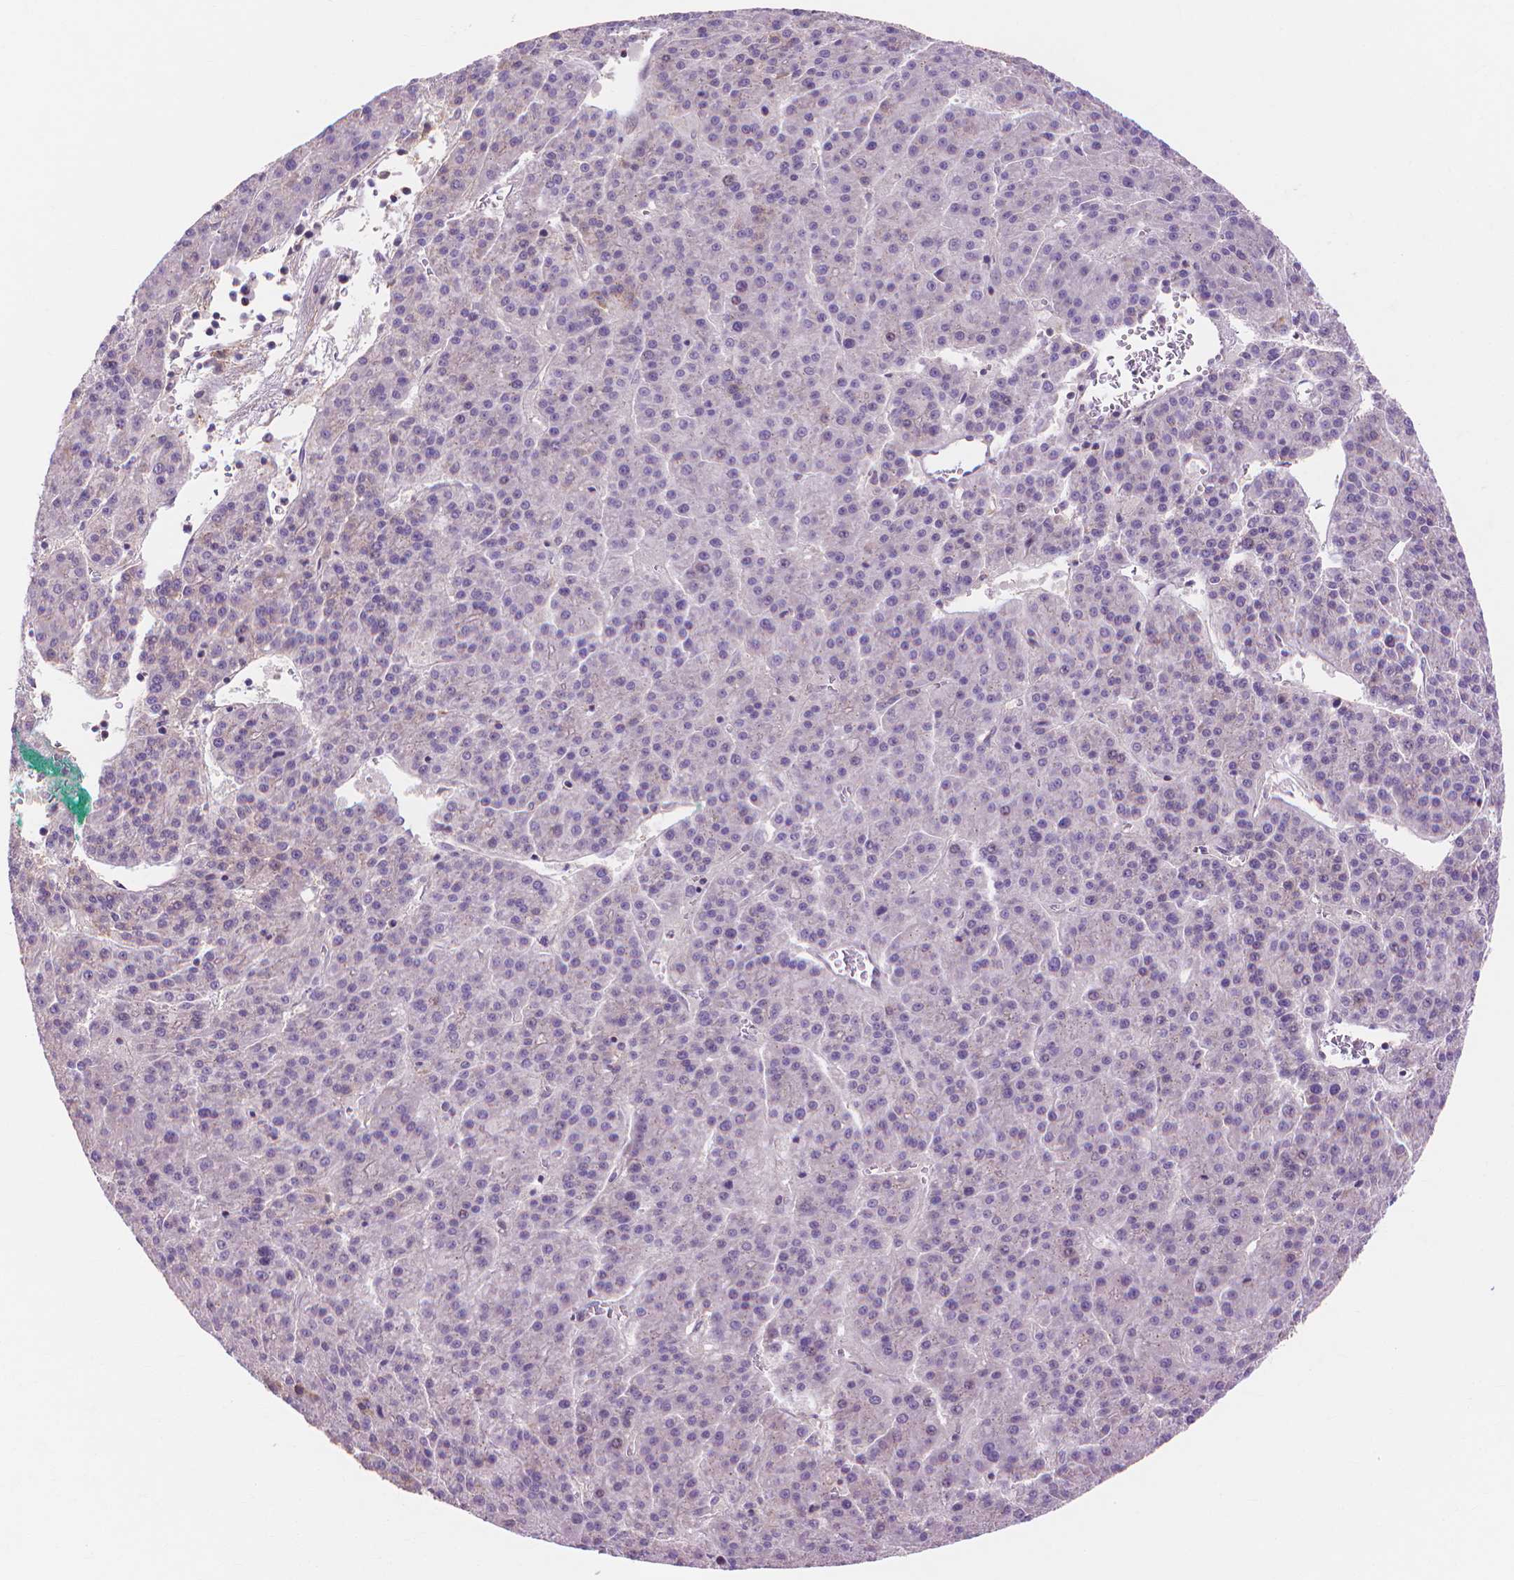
{"staining": {"intensity": "weak", "quantity": "<25%", "location": "cytoplasmic/membranous"}, "tissue": "liver cancer", "cell_type": "Tumor cells", "image_type": "cancer", "snomed": [{"axis": "morphology", "description": "Carcinoma, Hepatocellular, NOS"}, {"axis": "topography", "description": "Liver"}], "caption": "Immunohistochemical staining of human liver hepatocellular carcinoma reveals no significant expression in tumor cells.", "gene": "PRDM13", "patient": {"sex": "female", "age": 58}}